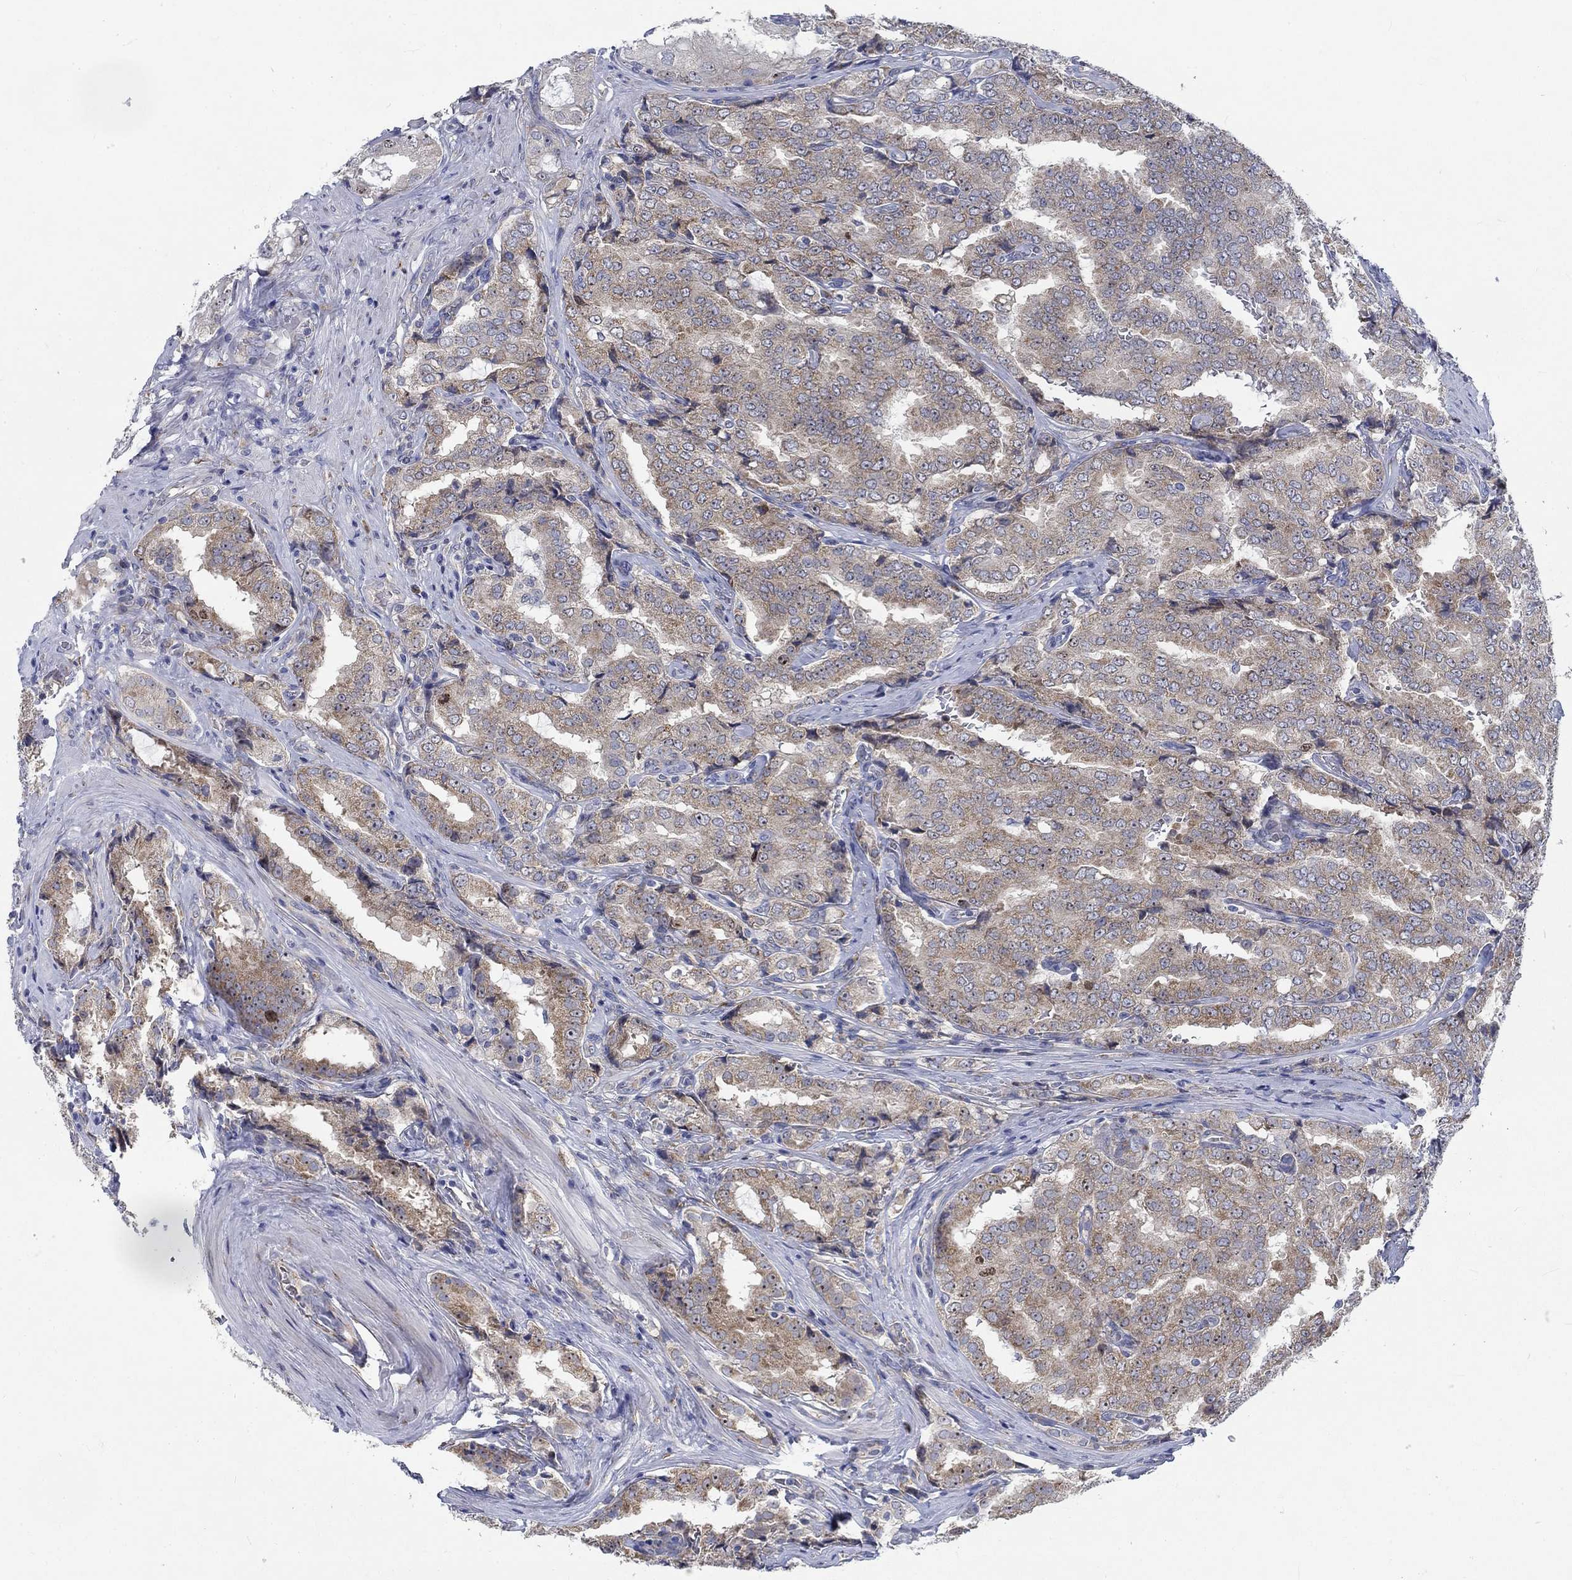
{"staining": {"intensity": "weak", "quantity": "25%-75%", "location": "cytoplasmic/membranous"}, "tissue": "prostate cancer", "cell_type": "Tumor cells", "image_type": "cancer", "snomed": [{"axis": "morphology", "description": "Adenocarcinoma, NOS"}, {"axis": "topography", "description": "Prostate"}], "caption": "A low amount of weak cytoplasmic/membranous staining is present in approximately 25%-75% of tumor cells in prostate adenocarcinoma tissue.", "gene": "MMP24", "patient": {"sex": "male", "age": 65}}